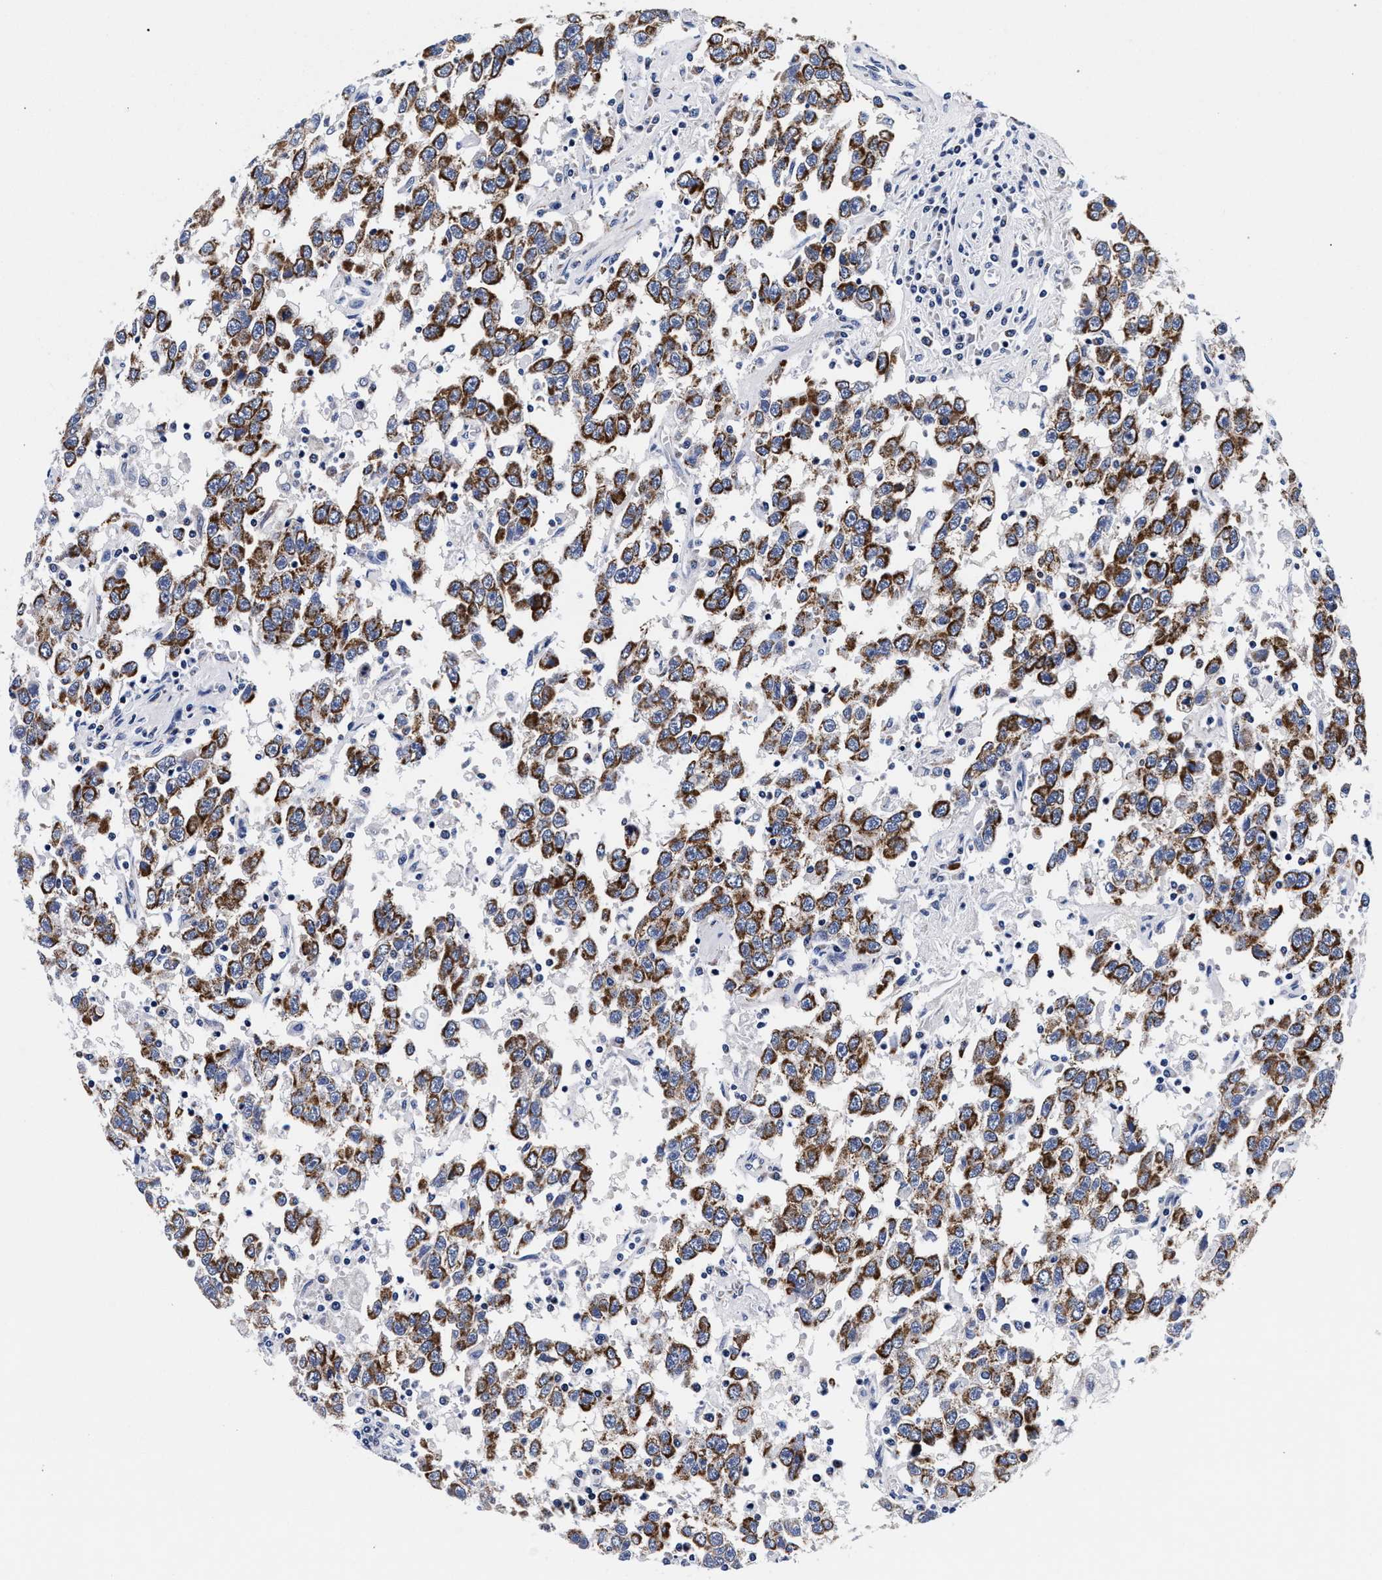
{"staining": {"intensity": "strong", "quantity": ">75%", "location": "cytoplasmic/membranous"}, "tissue": "testis cancer", "cell_type": "Tumor cells", "image_type": "cancer", "snomed": [{"axis": "morphology", "description": "Seminoma, NOS"}, {"axis": "topography", "description": "Testis"}], "caption": "Immunohistochemistry (IHC) (DAB) staining of testis cancer shows strong cytoplasmic/membranous protein staining in approximately >75% of tumor cells.", "gene": "RAB3B", "patient": {"sex": "male", "age": 41}}